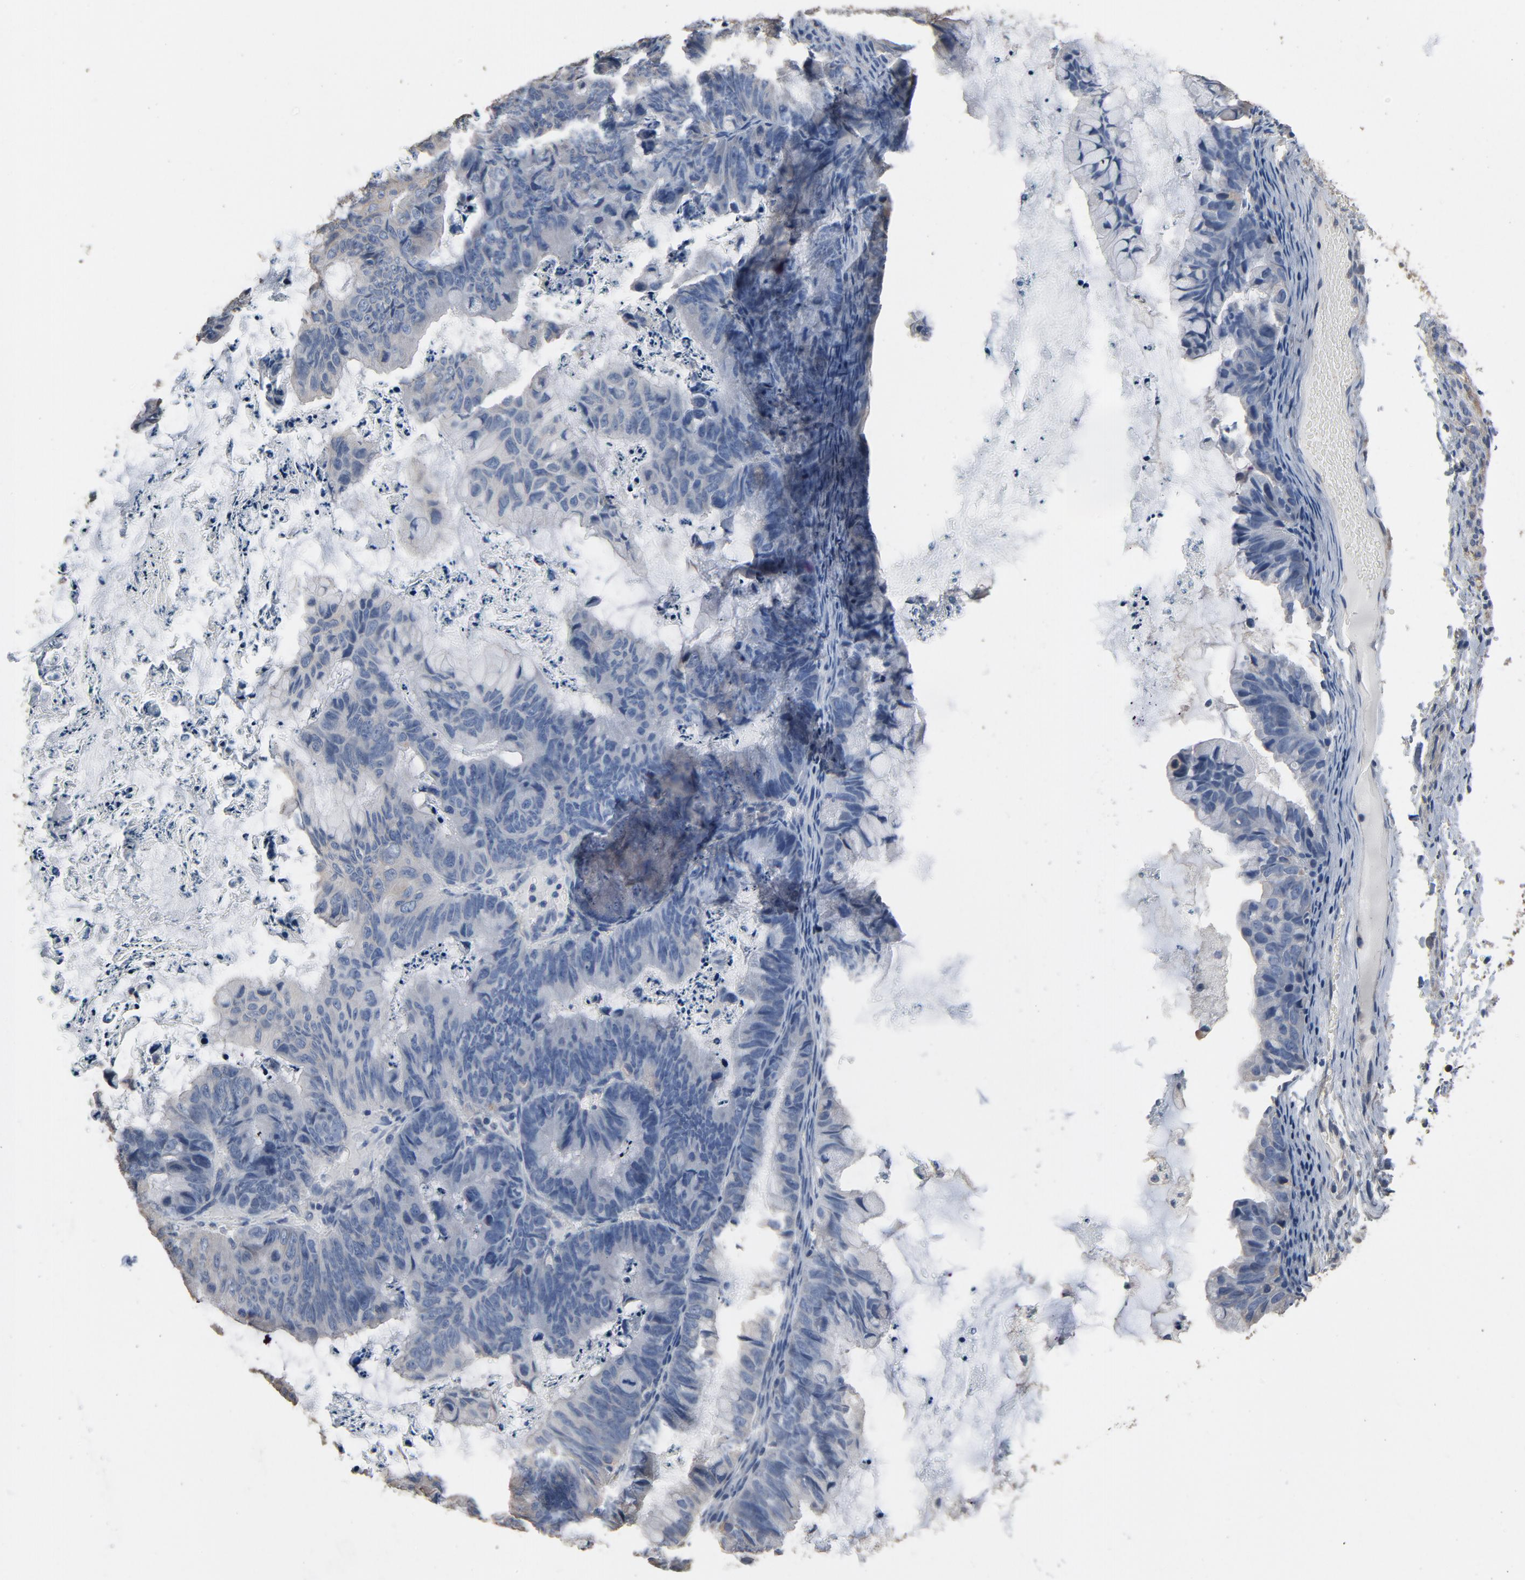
{"staining": {"intensity": "negative", "quantity": "none", "location": "none"}, "tissue": "ovarian cancer", "cell_type": "Tumor cells", "image_type": "cancer", "snomed": [{"axis": "morphology", "description": "Cystadenocarcinoma, mucinous, NOS"}, {"axis": "topography", "description": "Ovary"}], "caption": "Tumor cells show no significant staining in mucinous cystadenocarcinoma (ovarian). (Immunohistochemistry (ihc), brightfield microscopy, high magnification).", "gene": "SOX6", "patient": {"sex": "female", "age": 36}}